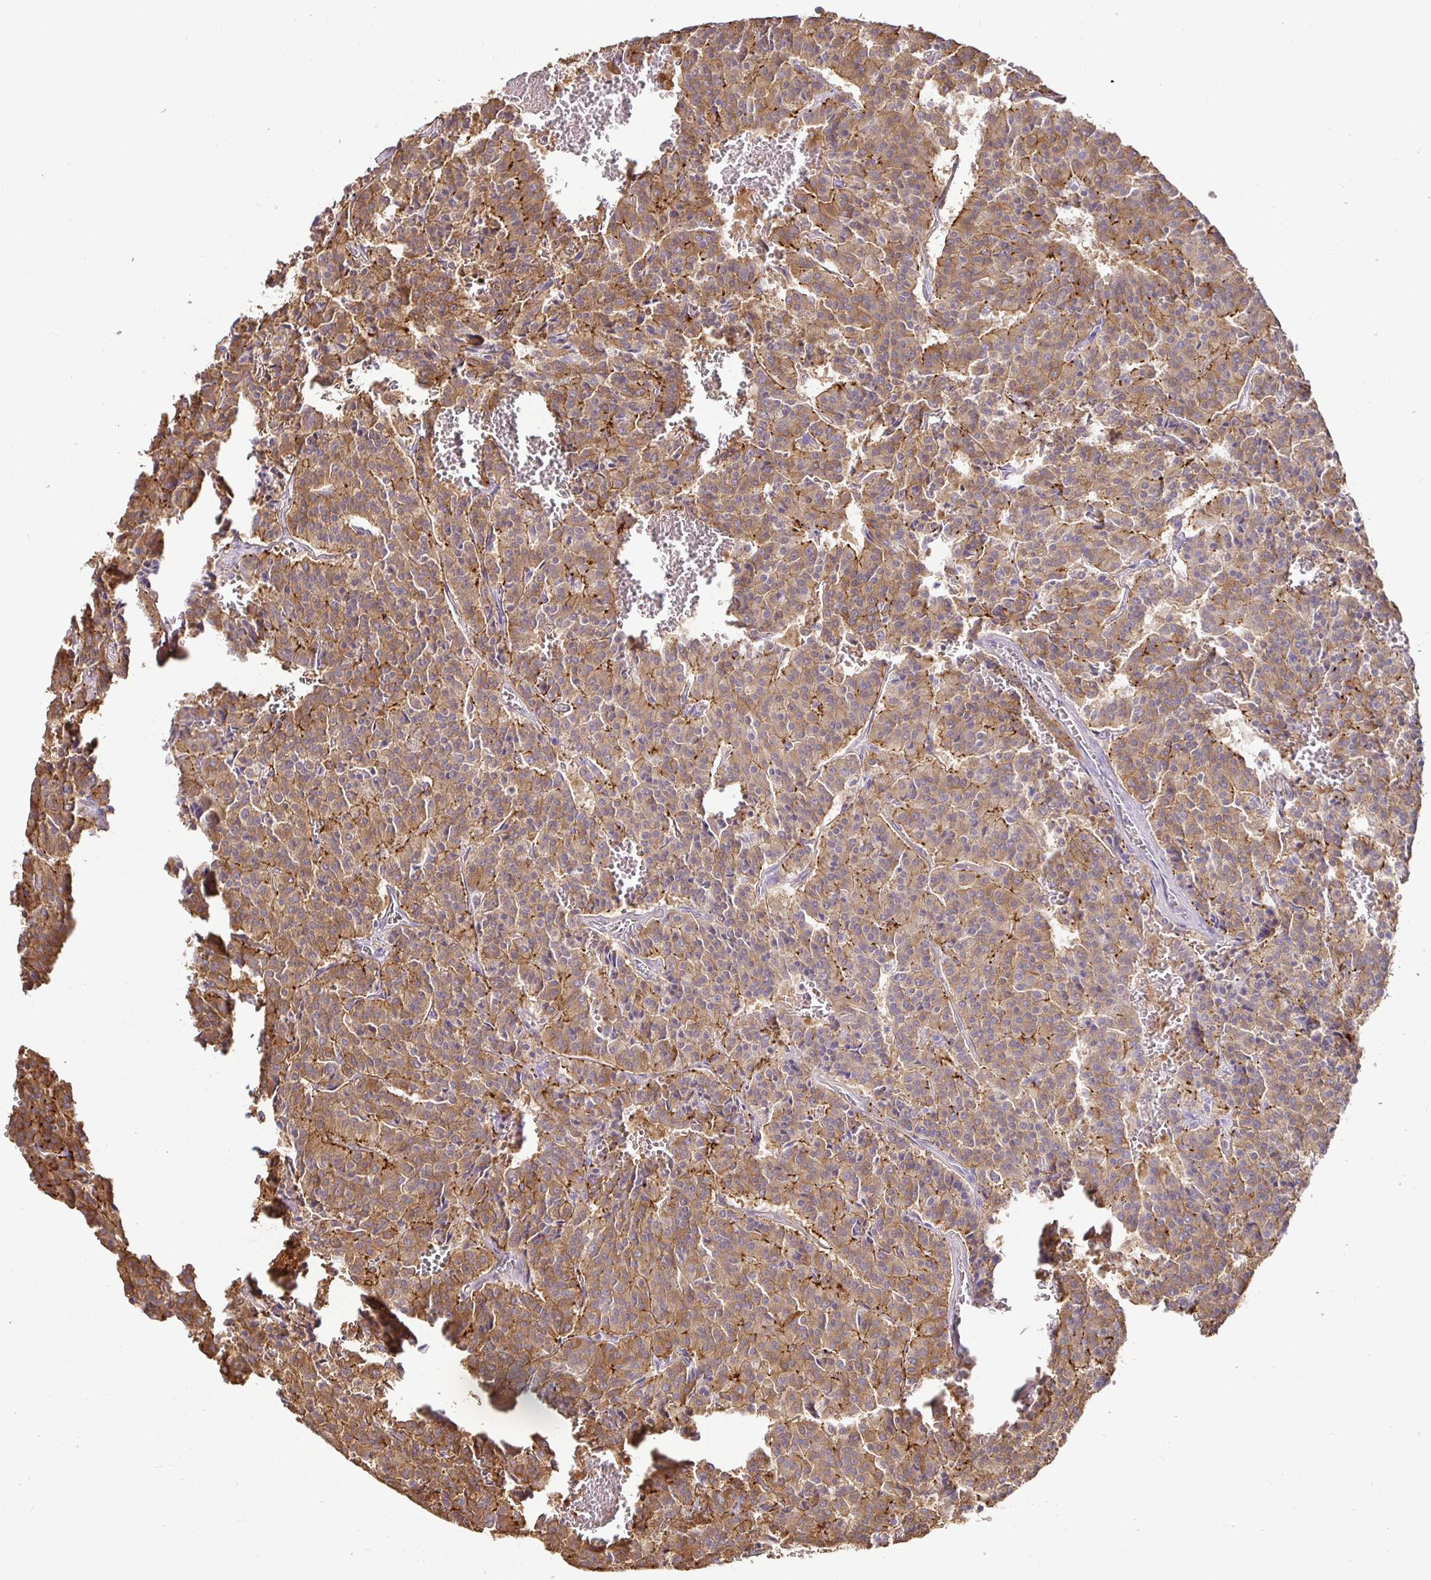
{"staining": {"intensity": "moderate", "quantity": ">75%", "location": "cytoplasmic/membranous"}, "tissue": "carcinoid", "cell_type": "Tumor cells", "image_type": "cancer", "snomed": [{"axis": "morphology", "description": "Carcinoid, malignant, NOS"}, {"axis": "topography", "description": "Lung"}], "caption": "Moderate cytoplasmic/membranous staining is seen in about >75% of tumor cells in malignant carcinoid. The staining is performed using DAB (3,3'-diaminobenzidine) brown chromogen to label protein expression. The nuclei are counter-stained blue using hematoxylin.", "gene": "MAPK8IP3", "patient": {"sex": "male", "age": 70}}